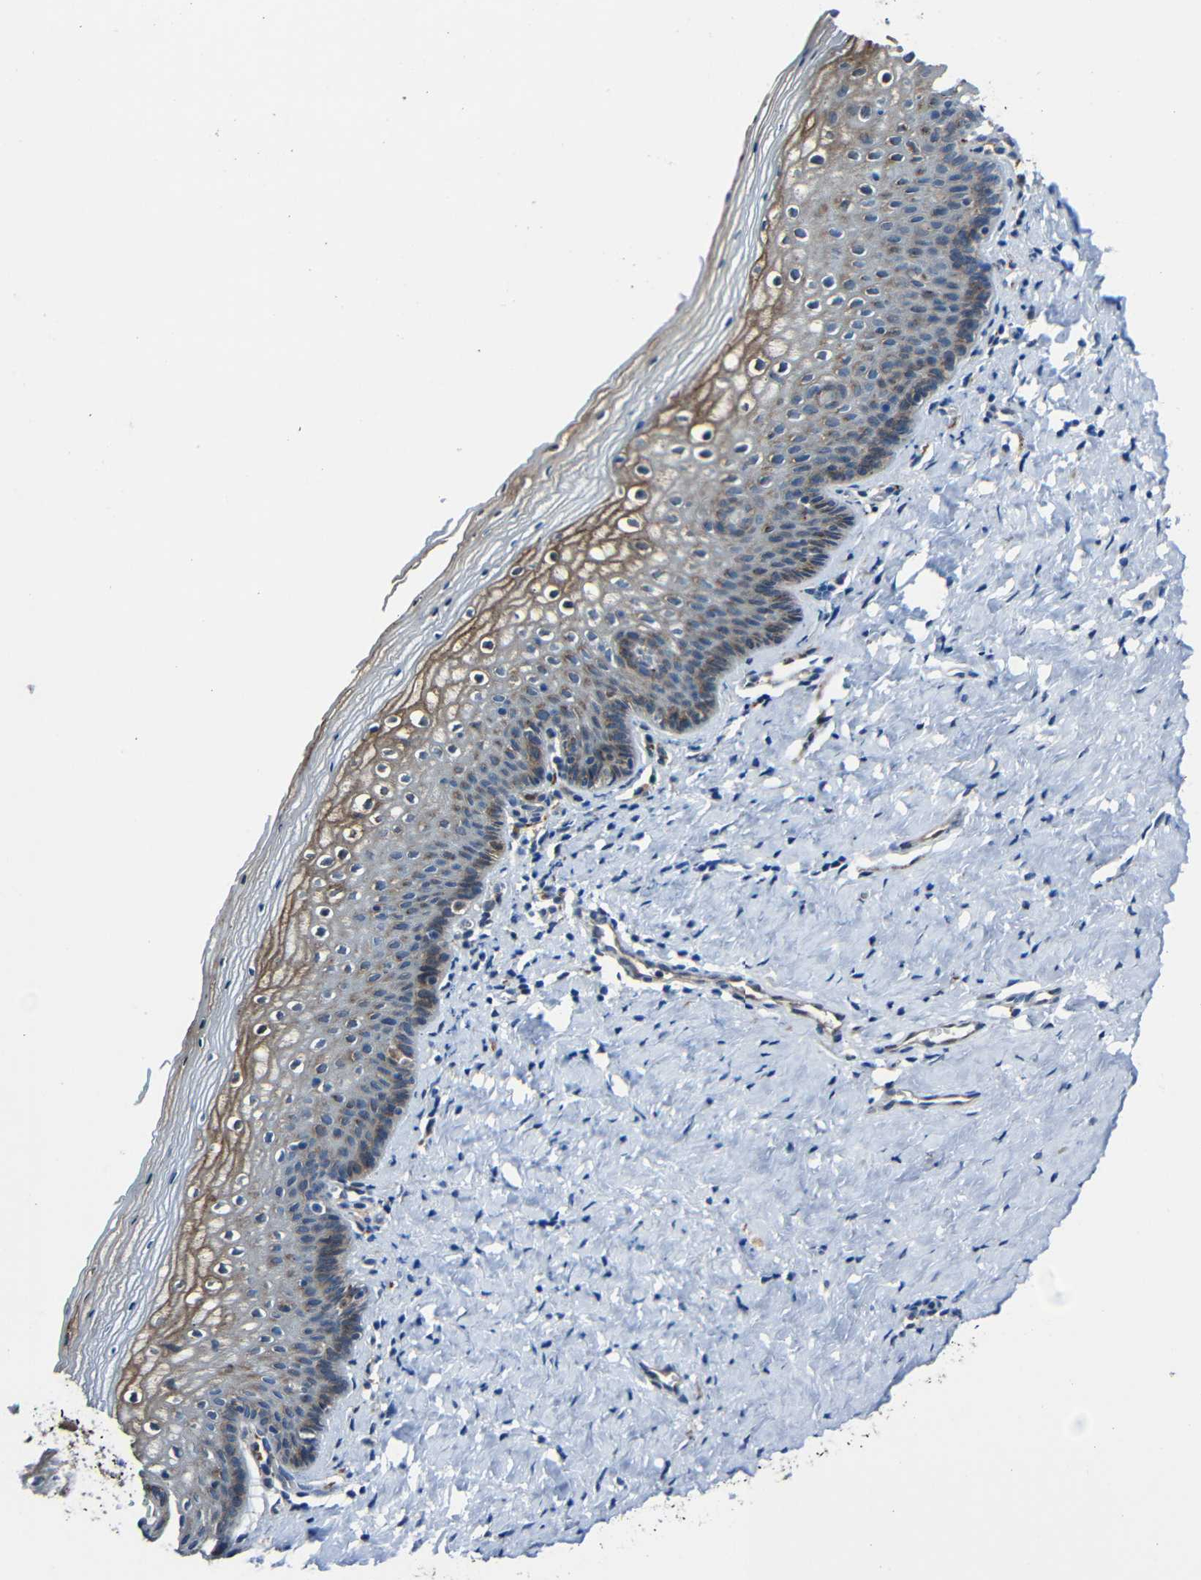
{"staining": {"intensity": "moderate", "quantity": "25%-75%", "location": "cytoplasmic/membranous"}, "tissue": "vagina", "cell_type": "Squamous epithelial cells", "image_type": "normal", "snomed": [{"axis": "morphology", "description": "Normal tissue, NOS"}, {"axis": "topography", "description": "Vagina"}], "caption": "Moderate cytoplasmic/membranous protein staining is present in approximately 25%-75% of squamous epithelial cells in vagina. (DAB = brown stain, brightfield microscopy at high magnification).", "gene": "DNAJC5", "patient": {"sex": "female", "age": 46}}